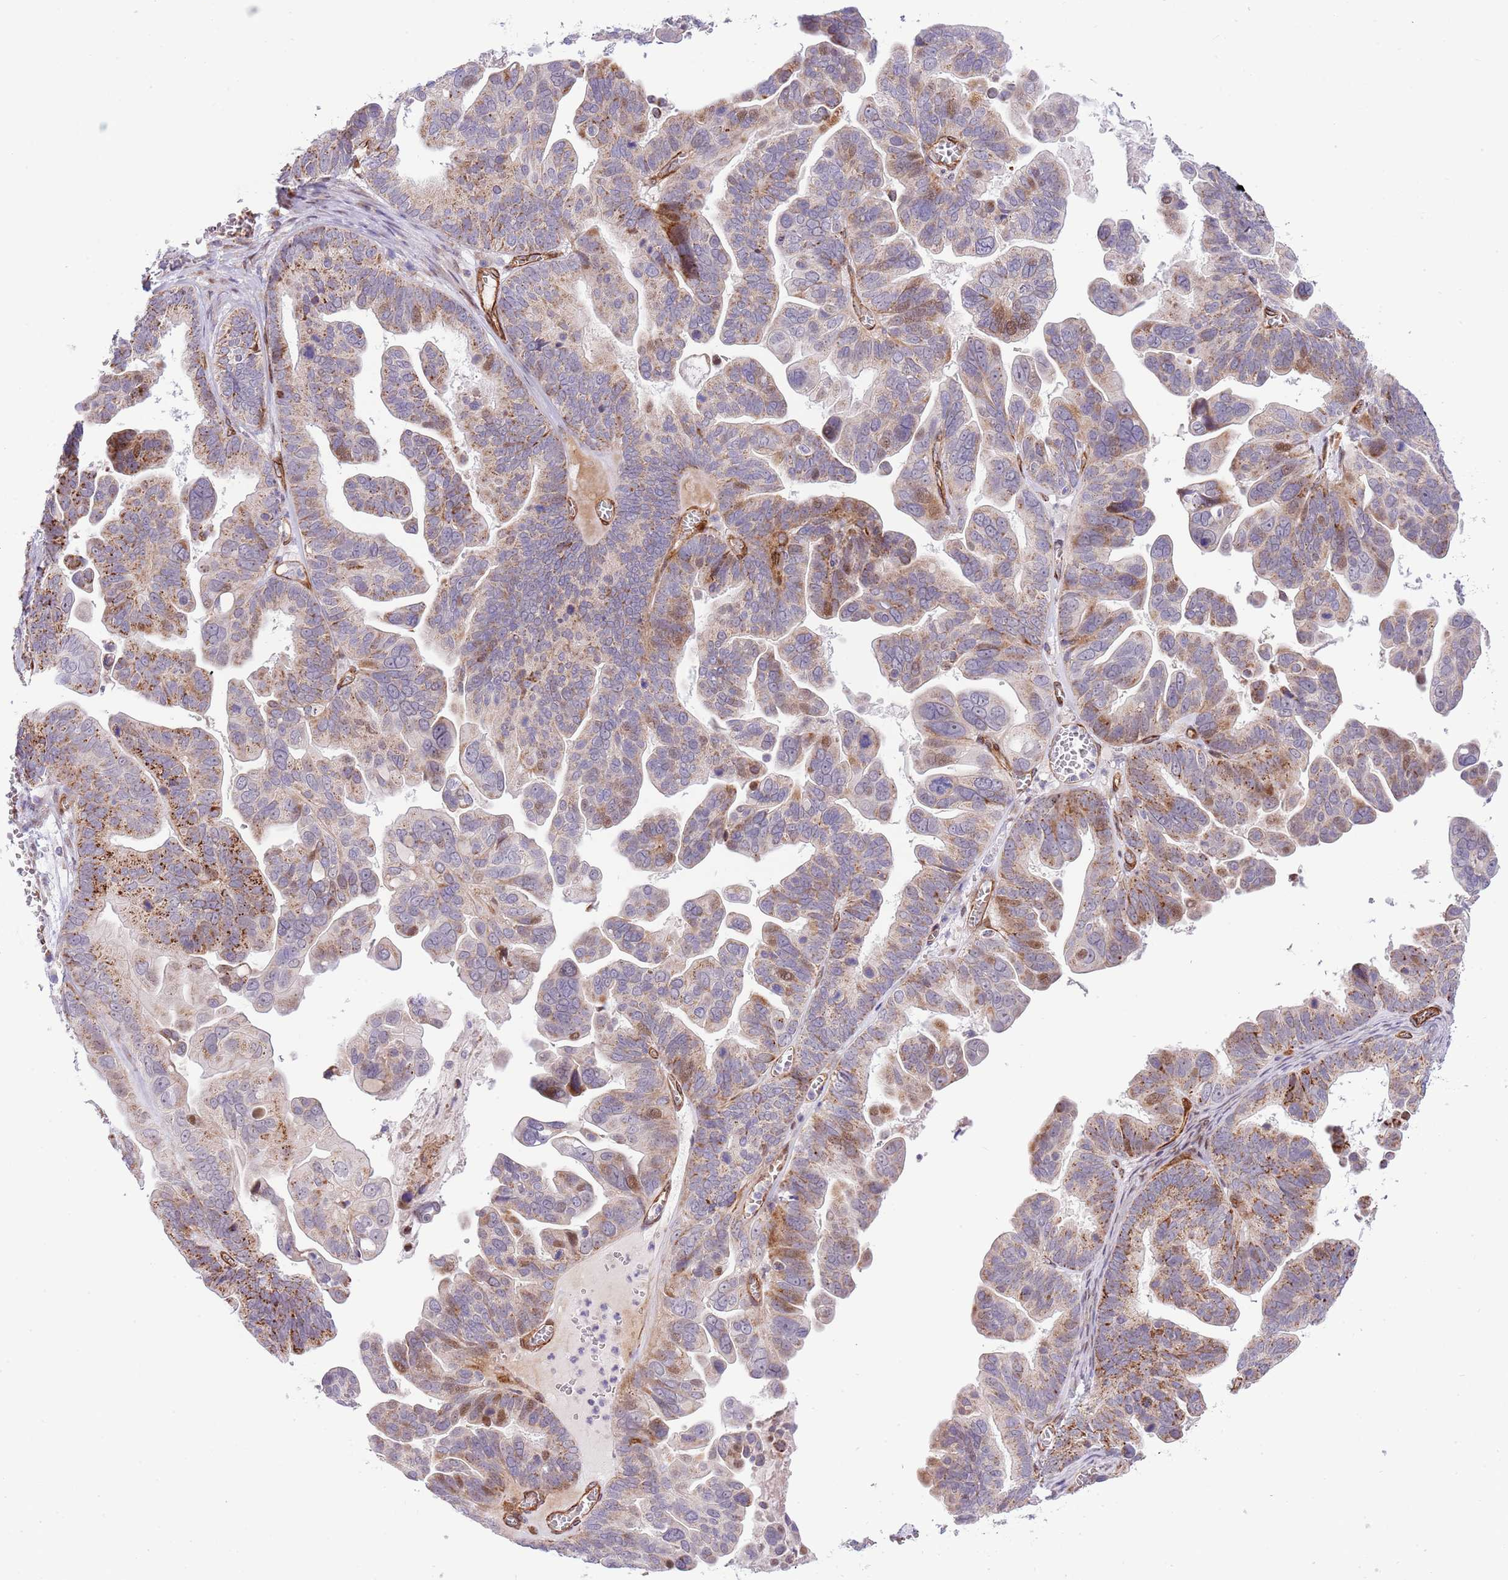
{"staining": {"intensity": "moderate", "quantity": "25%-75%", "location": "cytoplasmic/membranous,nuclear"}, "tissue": "ovarian cancer", "cell_type": "Tumor cells", "image_type": "cancer", "snomed": [{"axis": "morphology", "description": "Cystadenocarcinoma, serous, NOS"}, {"axis": "topography", "description": "Ovary"}], "caption": "DAB immunohistochemical staining of human ovarian cancer reveals moderate cytoplasmic/membranous and nuclear protein staining in about 25%-75% of tumor cells.", "gene": "NEK3", "patient": {"sex": "female", "age": 56}}